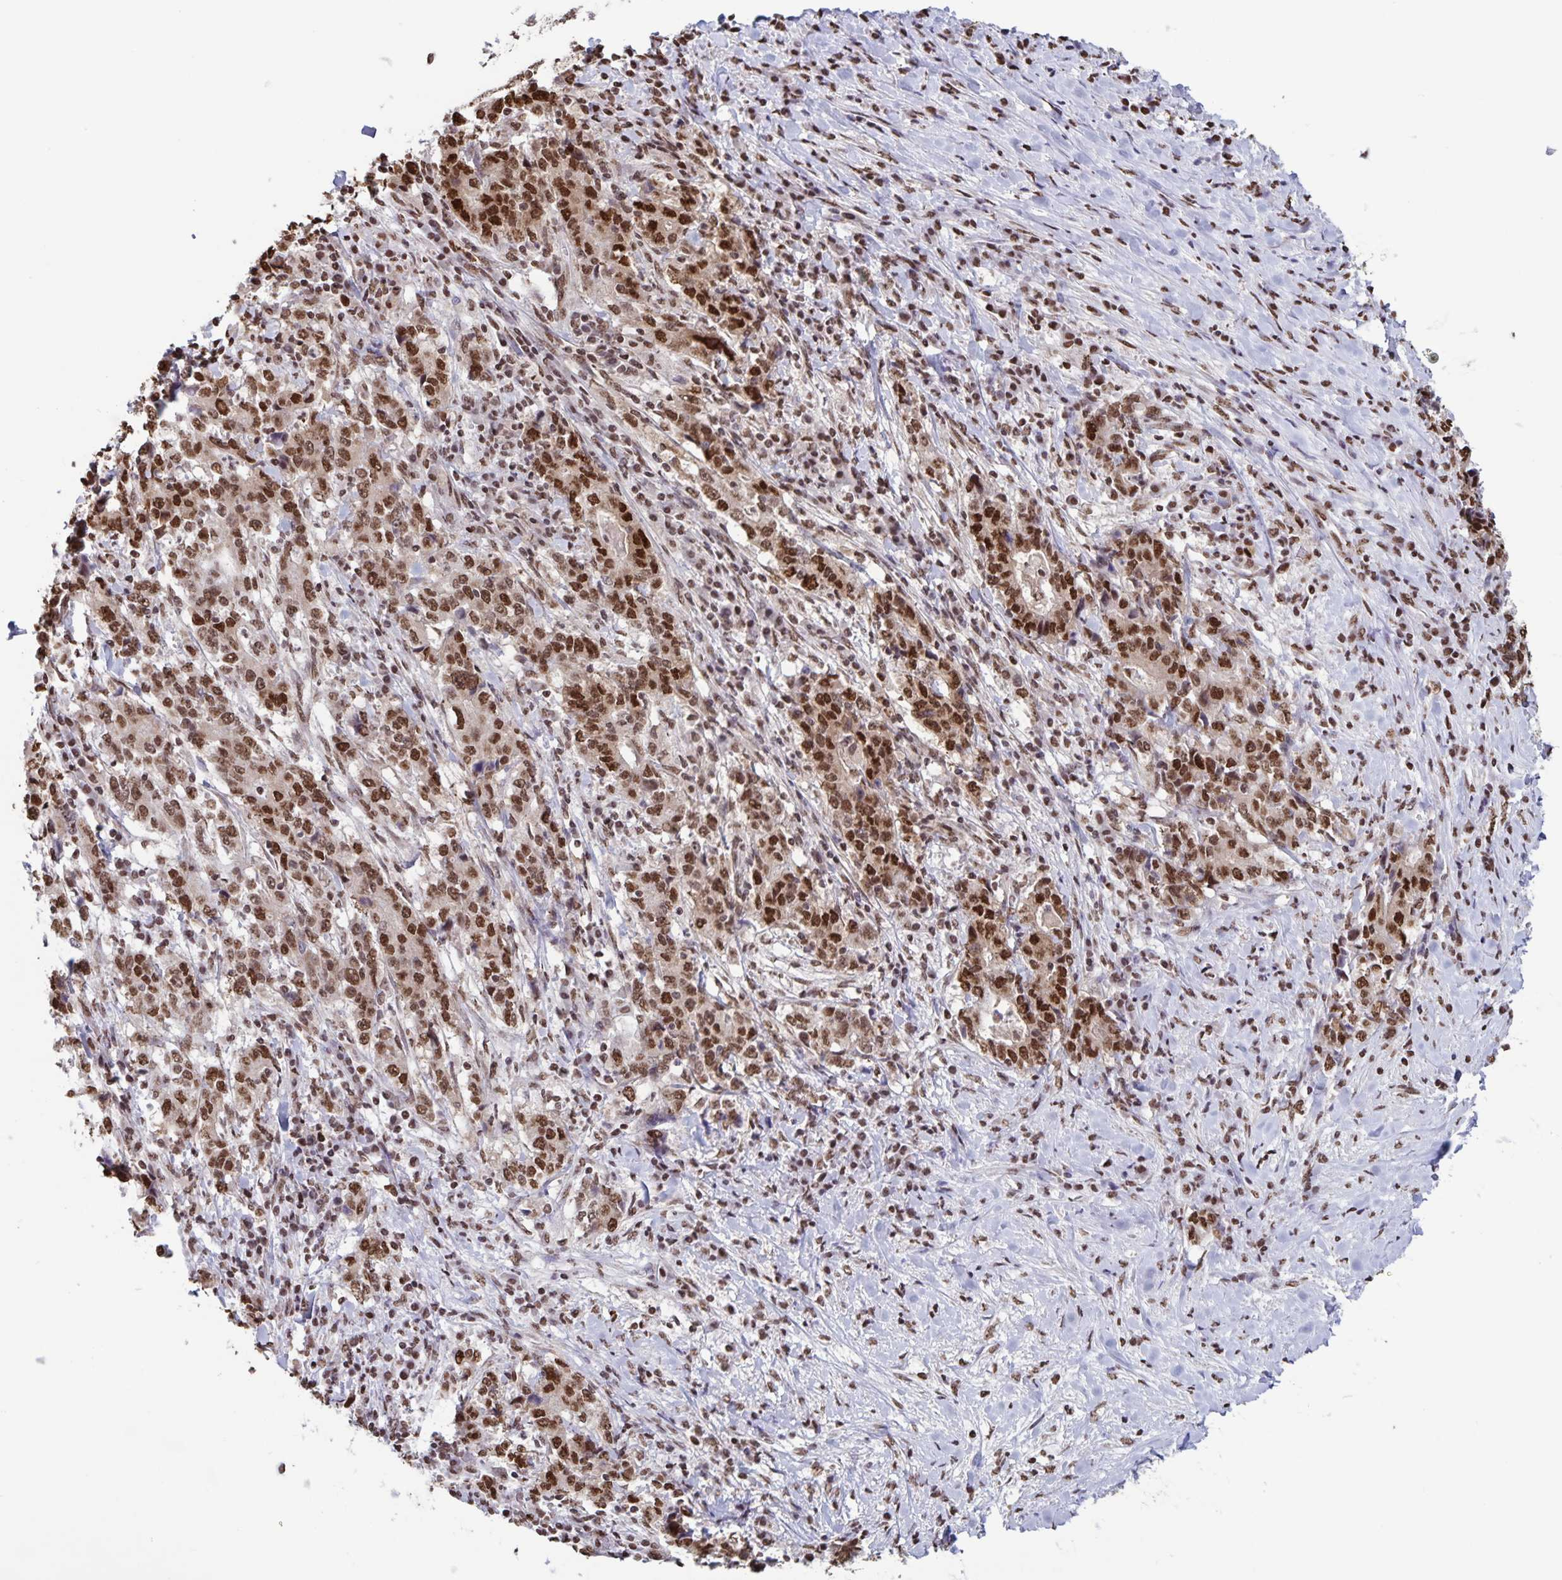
{"staining": {"intensity": "moderate", "quantity": ">75%", "location": "nuclear"}, "tissue": "stomach cancer", "cell_type": "Tumor cells", "image_type": "cancer", "snomed": [{"axis": "morphology", "description": "Normal tissue, NOS"}, {"axis": "morphology", "description": "Adenocarcinoma, NOS"}, {"axis": "topography", "description": "Stomach, upper"}, {"axis": "topography", "description": "Stomach"}], "caption": "Immunohistochemical staining of stomach adenocarcinoma displays medium levels of moderate nuclear protein expression in approximately >75% of tumor cells.", "gene": "DUT", "patient": {"sex": "male", "age": 59}}